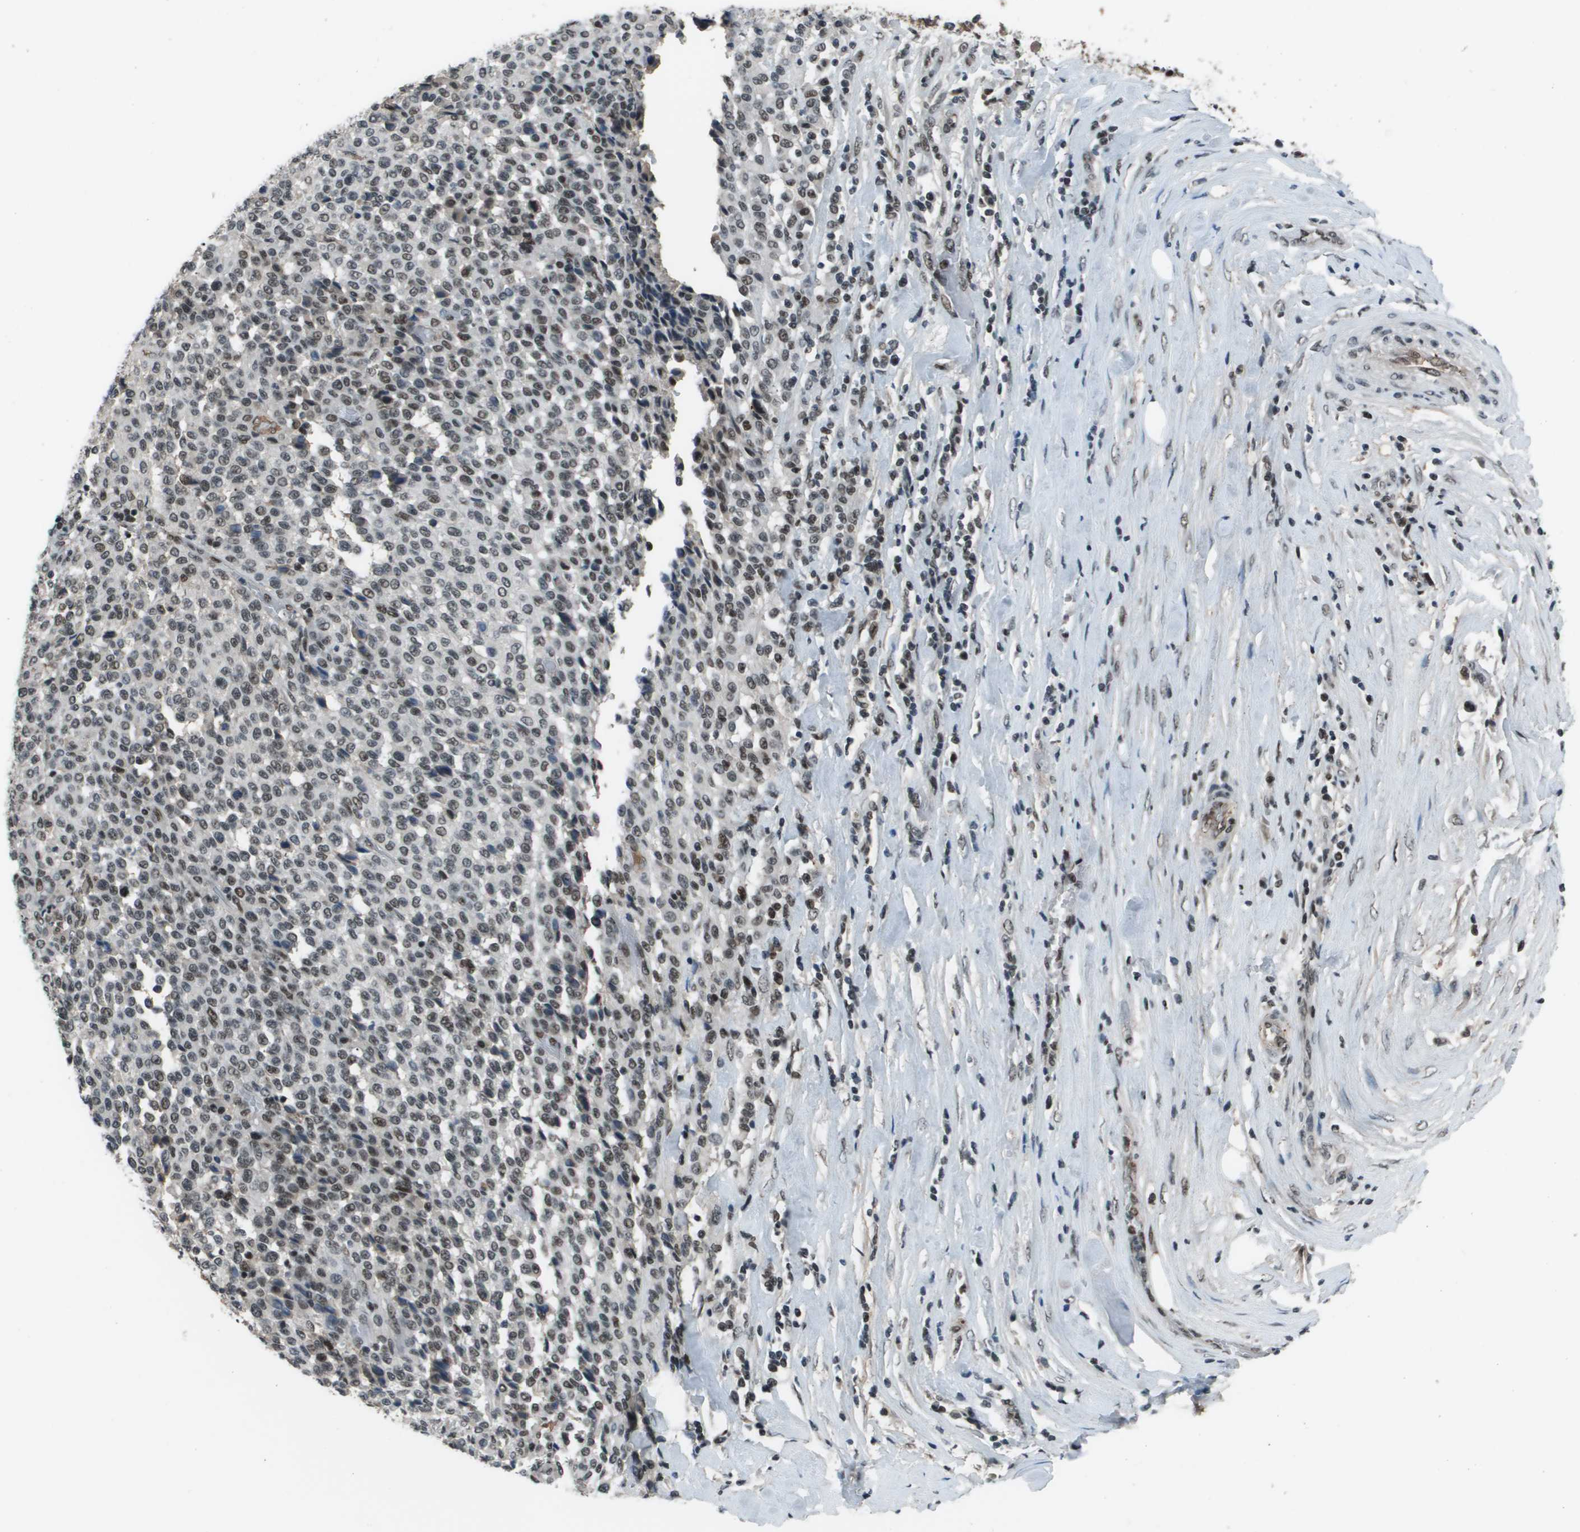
{"staining": {"intensity": "moderate", "quantity": "25%-75%", "location": "nuclear"}, "tissue": "melanoma", "cell_type": "Tumor cells", "image_type": "cancer", "snomed": [{"axis": "morphology", "description": "Malignant melanoma, Metastatic site"}, {"axis": "topography", "description": "Pancreas"}], "caption": "The image demonstrates a brown stain indicating the presence of a protein in the nuclear of tumor cells in melanoma.", "gene": "THRAP3", "patient": {"sex": "female", "age": 30}}